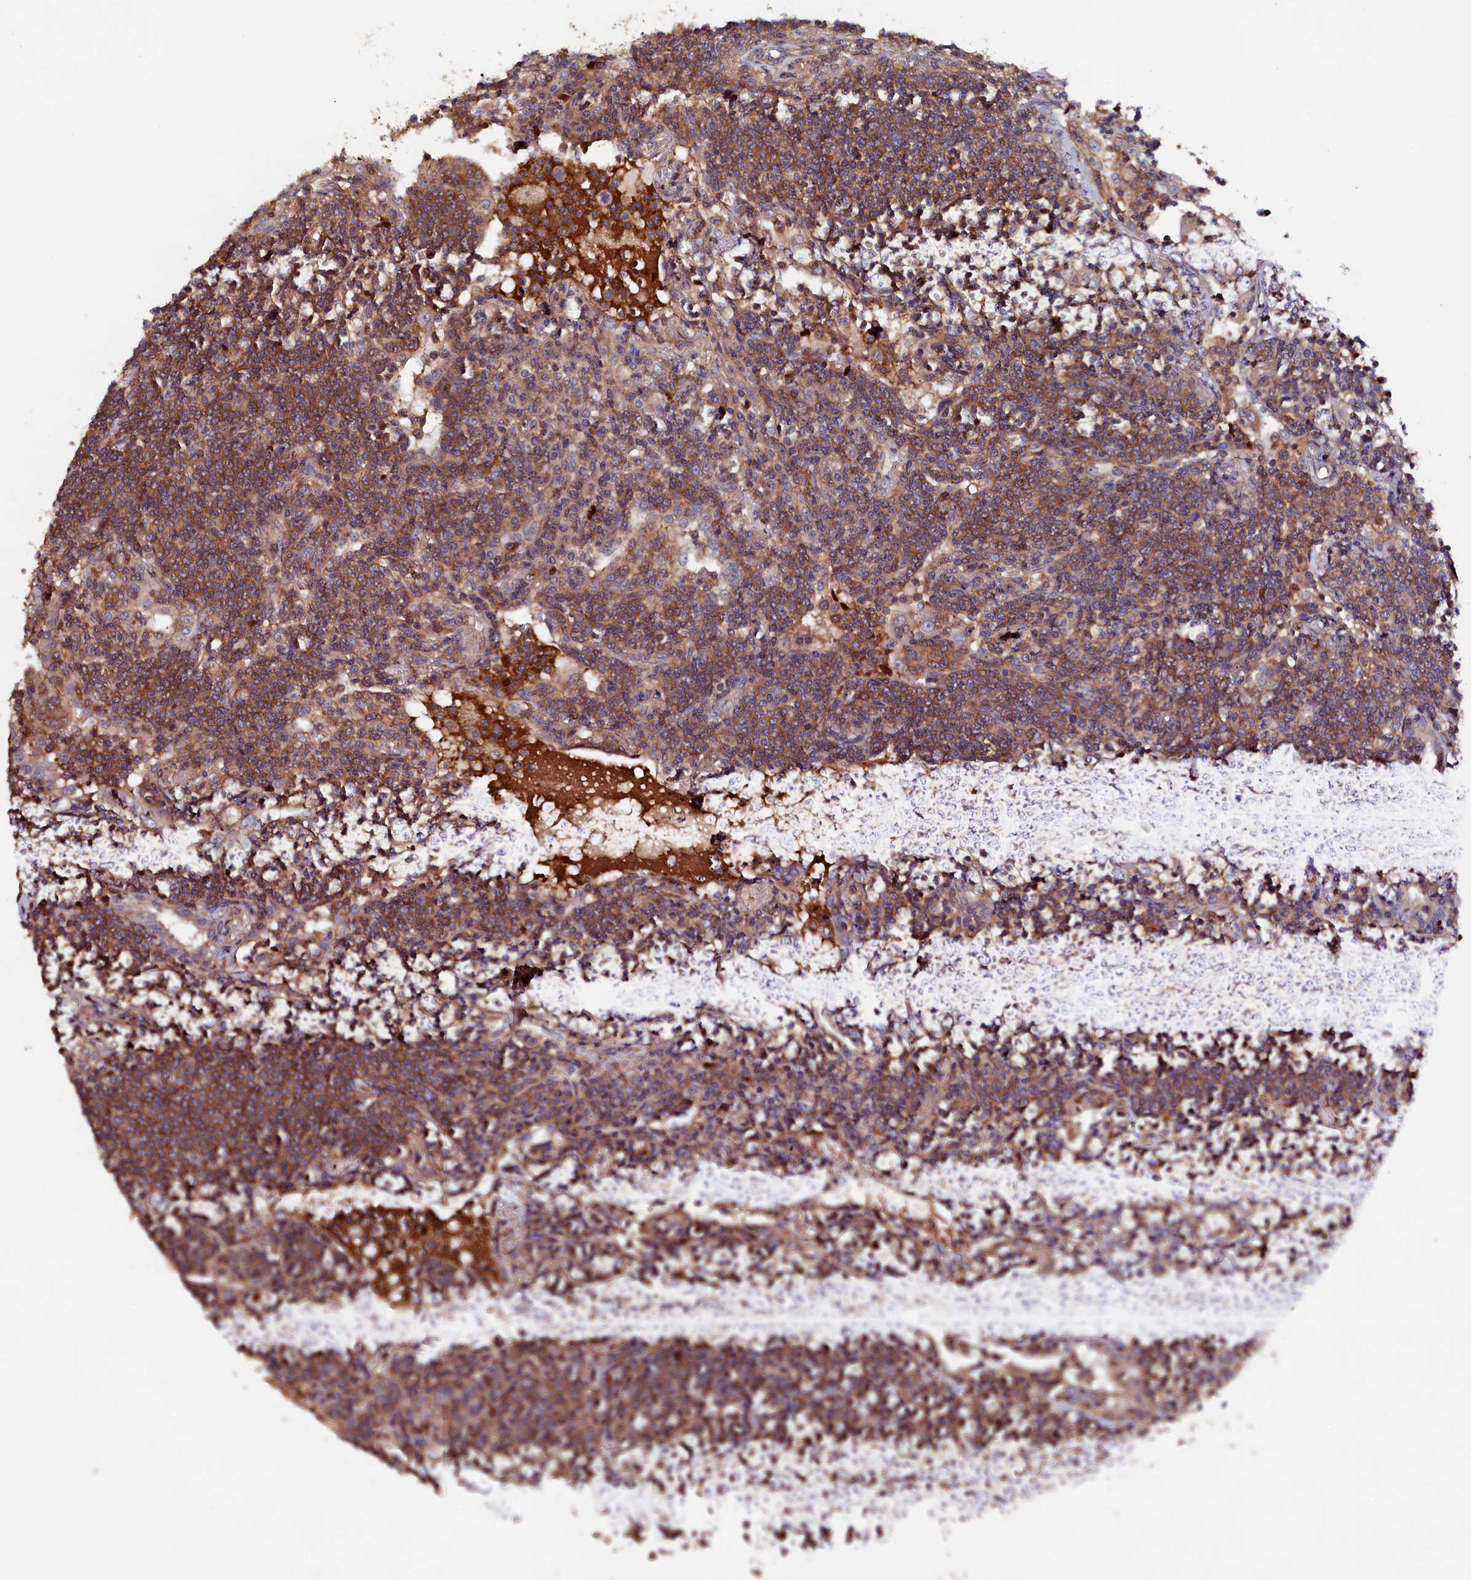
{"staining": {"intensity": "moderate", "quantity": ">75%", "location": "cytoplasmic/membranous"}, "tissue": "lymphoma", "cell_type": "Tumor cells", "image_type": "cancer", "snomed": [{"axis": "morphology", "description": "Malignant lymphoma, non-Hodgkin's type, Low grade"}, {"axis": "topography", "description": "Lung"}], "caption": "Human lymphoma stained for a protein (brown) reveals moderate cytoplasmic/membranous positive positivity in approximately >75% of tumor cells.", "gene": "DUOXA1", "patient": {"sex": "female", "age": 71}}